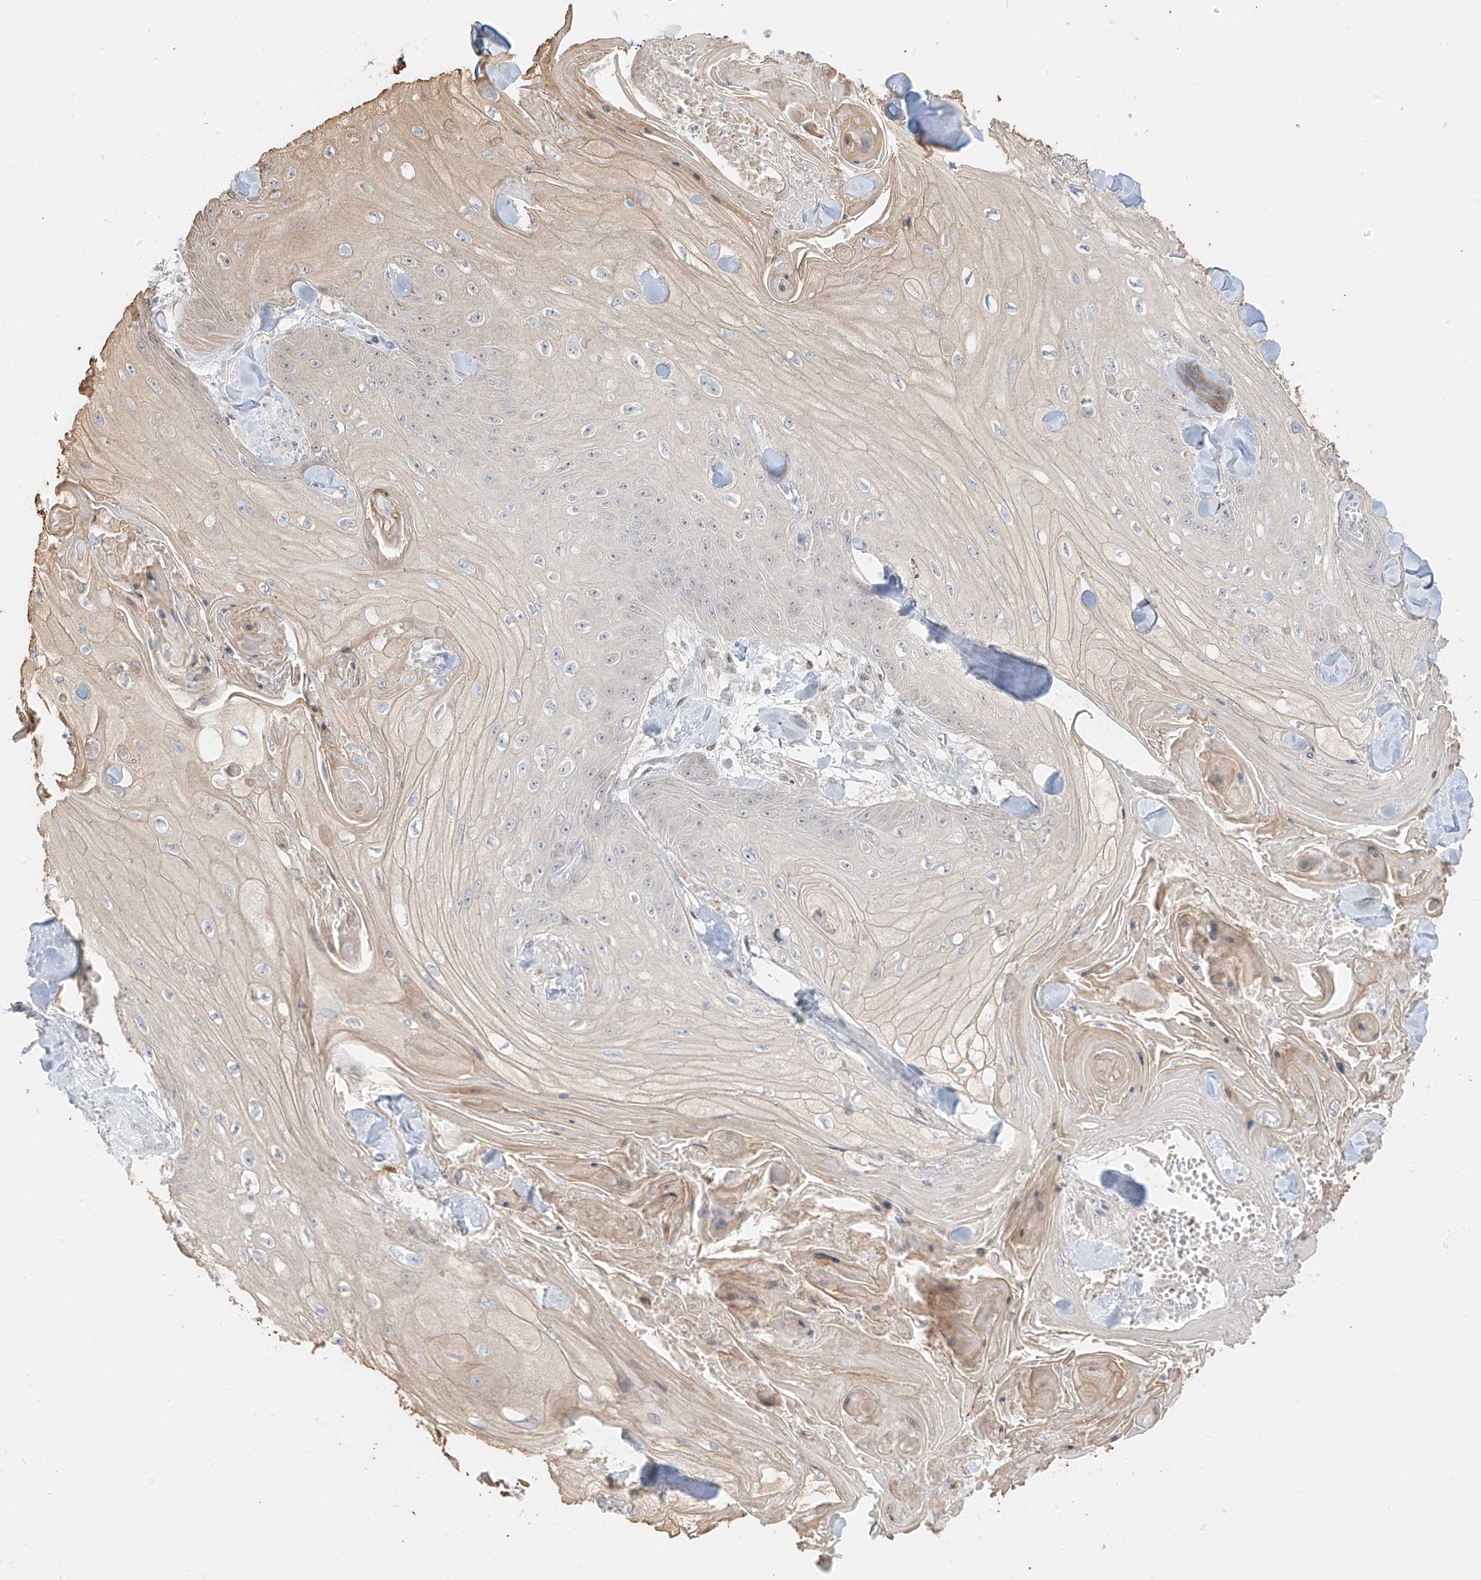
{"staining": {"intensity": "negative", "quantity": "none", "location": "none"}, "tissue": "skin cancer", "cell_type": "Tumor cells", "image_type": "cancer", "snomed": [{"axis": "morphology", "description": "Squamous cell carcinoma, NOS"}, {"axis": "topography", "description": "Skin"}], "caption": "High magnification brightfield microscopy of skin cancer stained with DAB (brown) and counterstained with hematoxylin (blue): tumor cells show no significant positivity.", "gene": "ZNF774", "patient": {"sex": "male", "age": 74}}